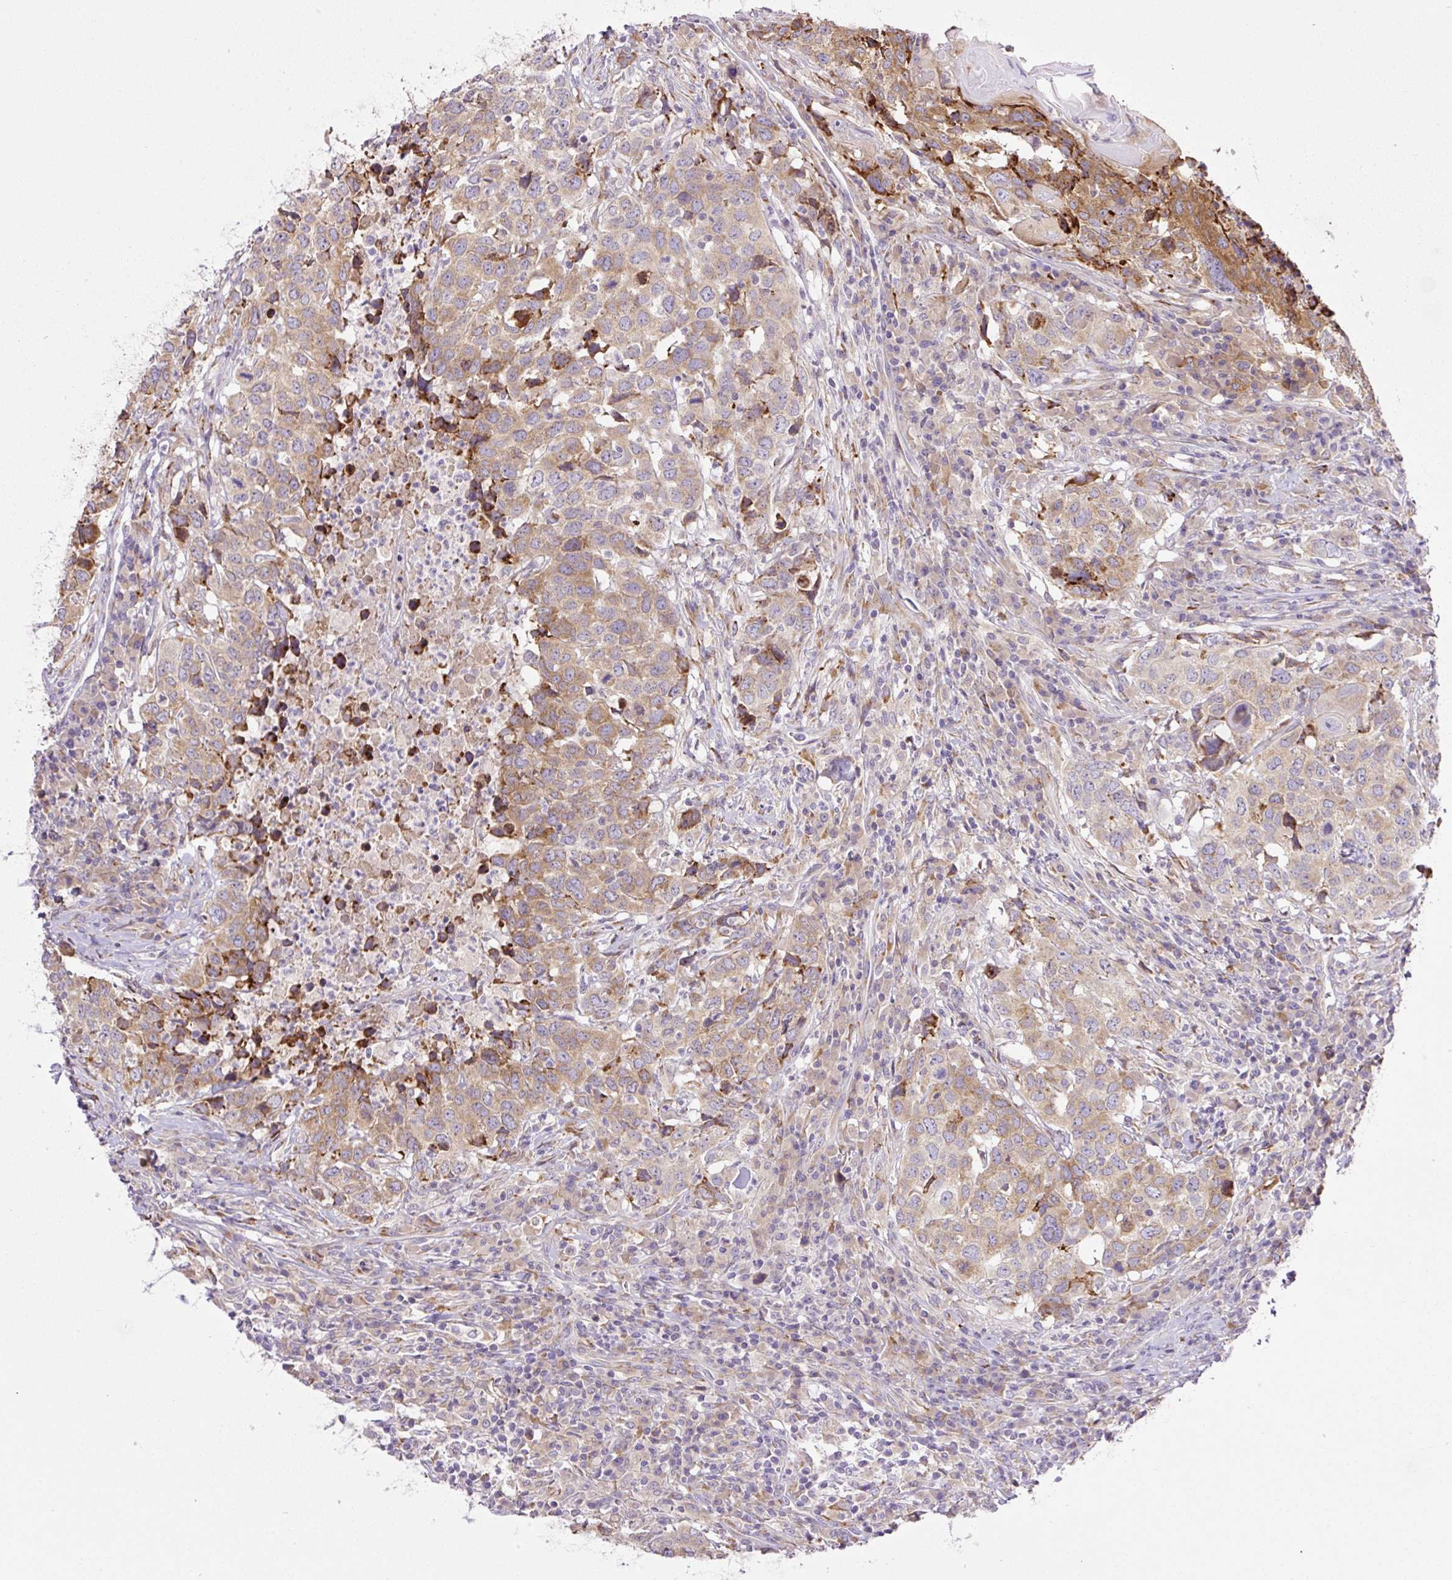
{"staining": {"intensity": "moderate", "quantity": ">75%", "location": "cytoplasmic/membranous"}, "tissue": "head and neck cancer", "cell_type": "Tumor cells", "image_type": "cancer", "snomed": [{"axis": "morphology", "description": "Normal tissue, NOS"}, {"axis": "morphology", "description": "Squamous cell carcinoma, NOS"}, {"axis": "topography", "description": "Skeletal muscle"}, {"axis": "topography", "description": "Vascular tissue"}, {"axis": "topography", "description": "Peripheral nerve tissue"}, {"axis": "topography", "description": "Head-Neck"}], "caption": "An IHC histopathology image of tumor tissue is shown. Protein staining in brown shows moderate cytoplasmic/membranous positivity in head and neck cancer within tumor cells.", "gene": "POFUT1", "patient": {"sex": "male", "age": 66}}